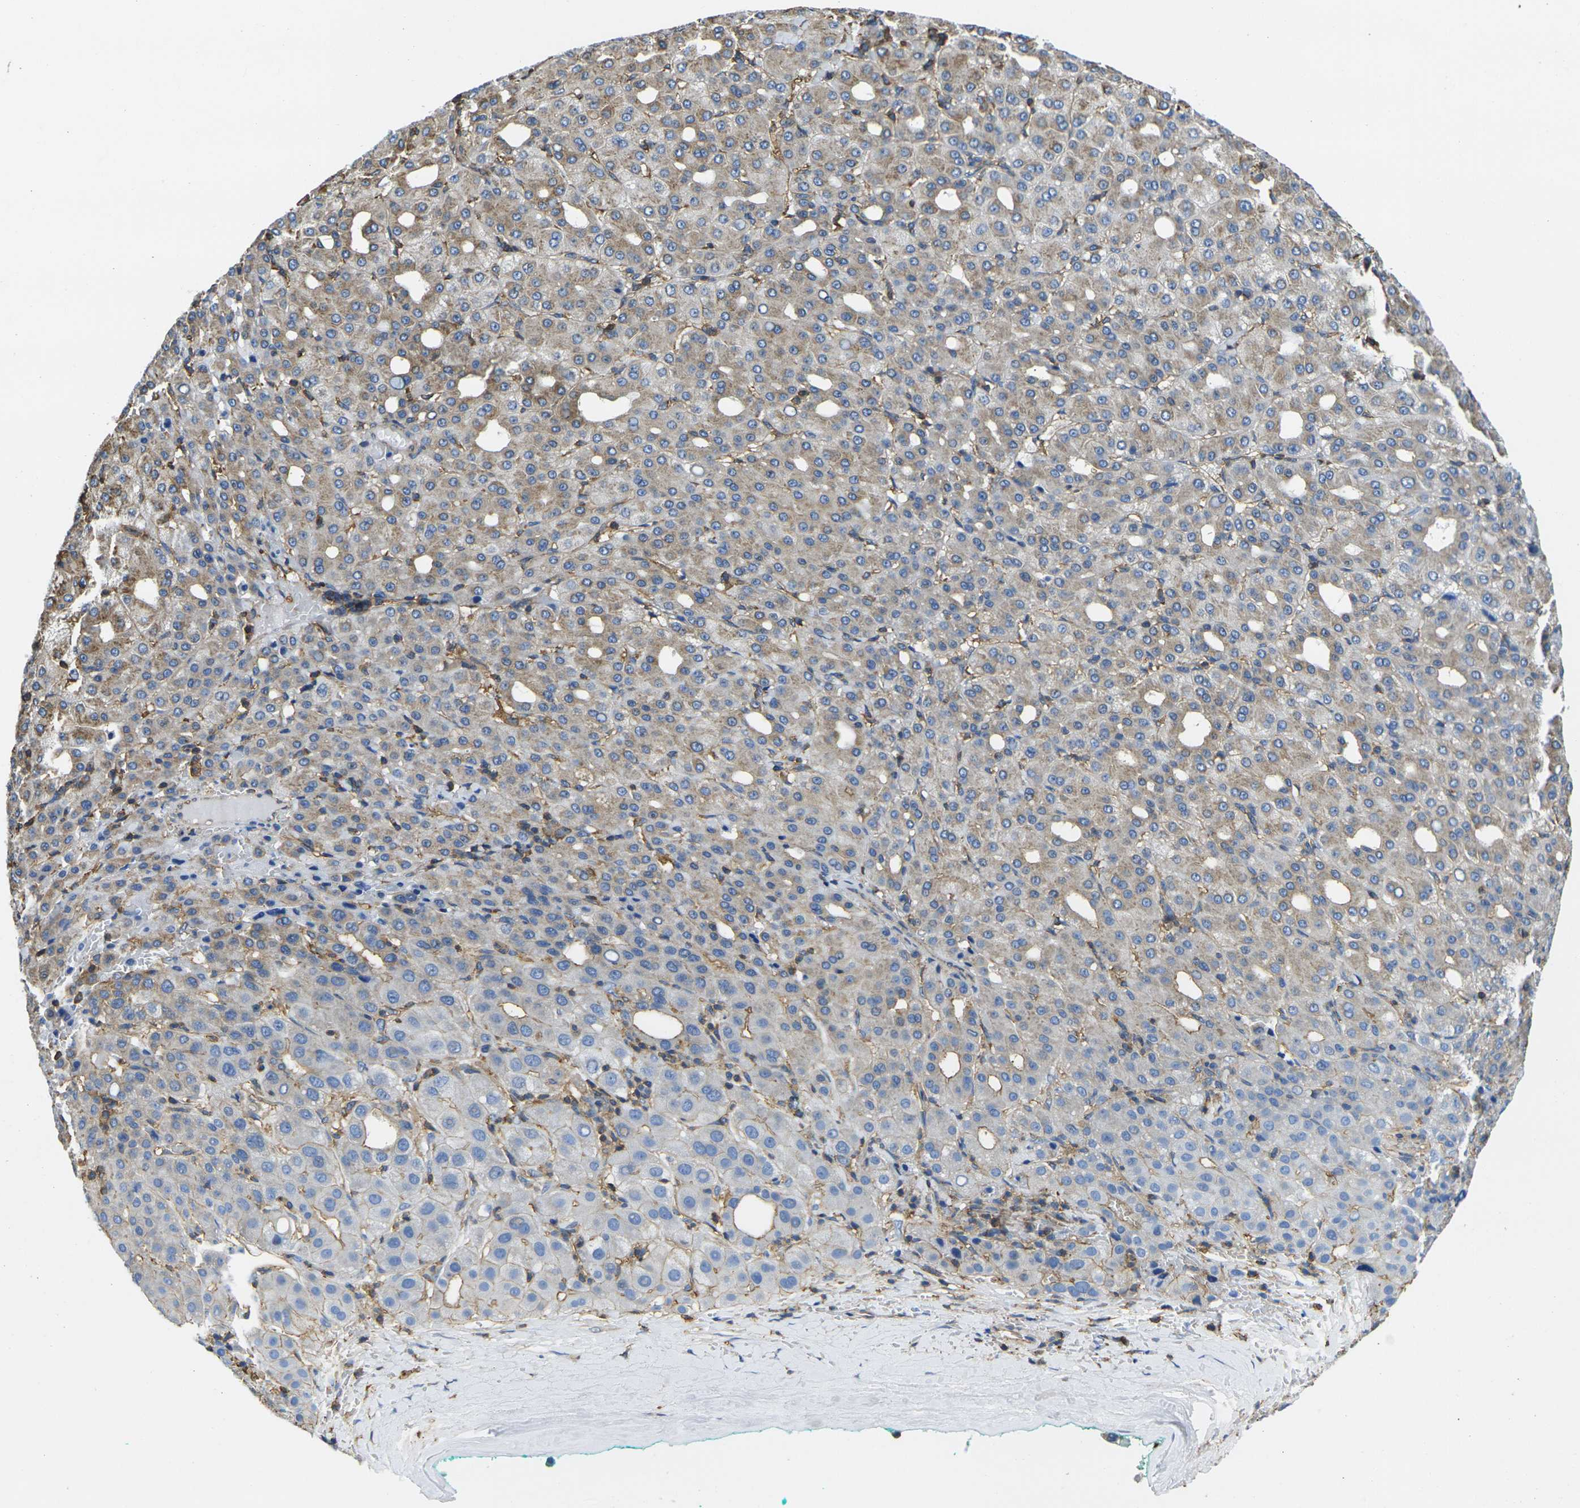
{"staining": {"intensity": "weak", "quantity": ">75%", "location": "cytoplasmic/membranous"}, "tissue": "liver cancer", "cell_type": "Tumor cells", "image_type": "cancer", "snomed": [{"axis": "morphology", "description": "Carcinoma, Hepatocellular, NOS"}, {"axis": "topography", "description": "Liver"}], "caption": "Liver cancer was stained to show a protein in brown. There is low levels of weak cytoplasmic/membranous expression in about >75% of tumor cells. The protein is shown in brown color, while the nuclei are stained blue.", "gene": "FAM110D", "patient": {"sex": "male", "age": 65}}